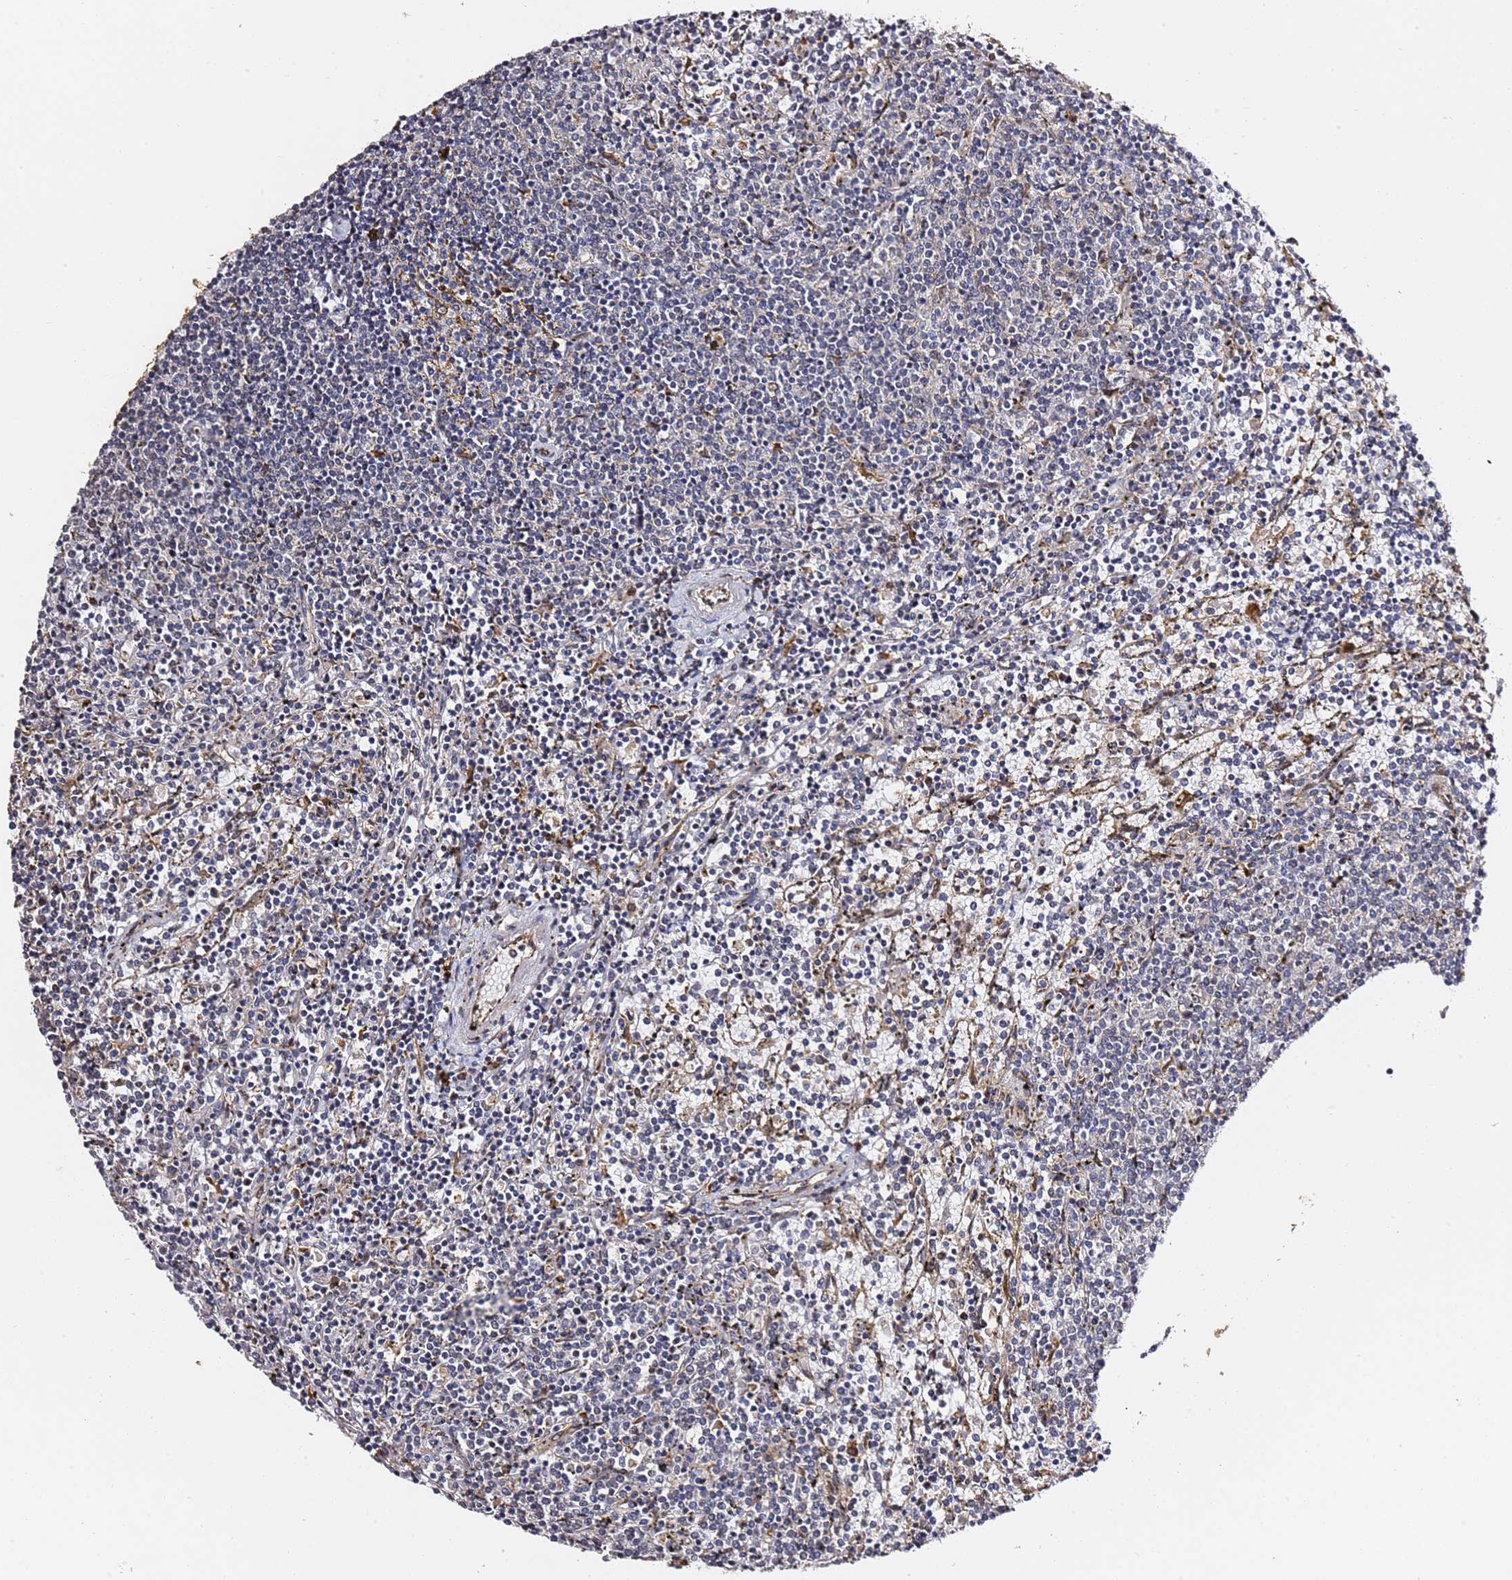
{"staining": {"intensity": "negative", "quantity": "none", "location": "none"}, "tissue": "lymphoma", "cell_type": "Tumor cells", "image_type": "cancer", "snomed": [{"axis": "morphology", "description": "Malignant lymphoma, non-Hodgkin's type, Low grade"}, {"axis": "topography", "description": "Spleen"}], "caption": "Tumor cells are negative for brown protein staining in malignant lymphoma, non-Hodgkin's type (low-grade). (Immunohistochemistry, brightfield microscopy, high magnification).", "gene": "PRKAB2", "patient": {"sex": "female", "age": 50}}